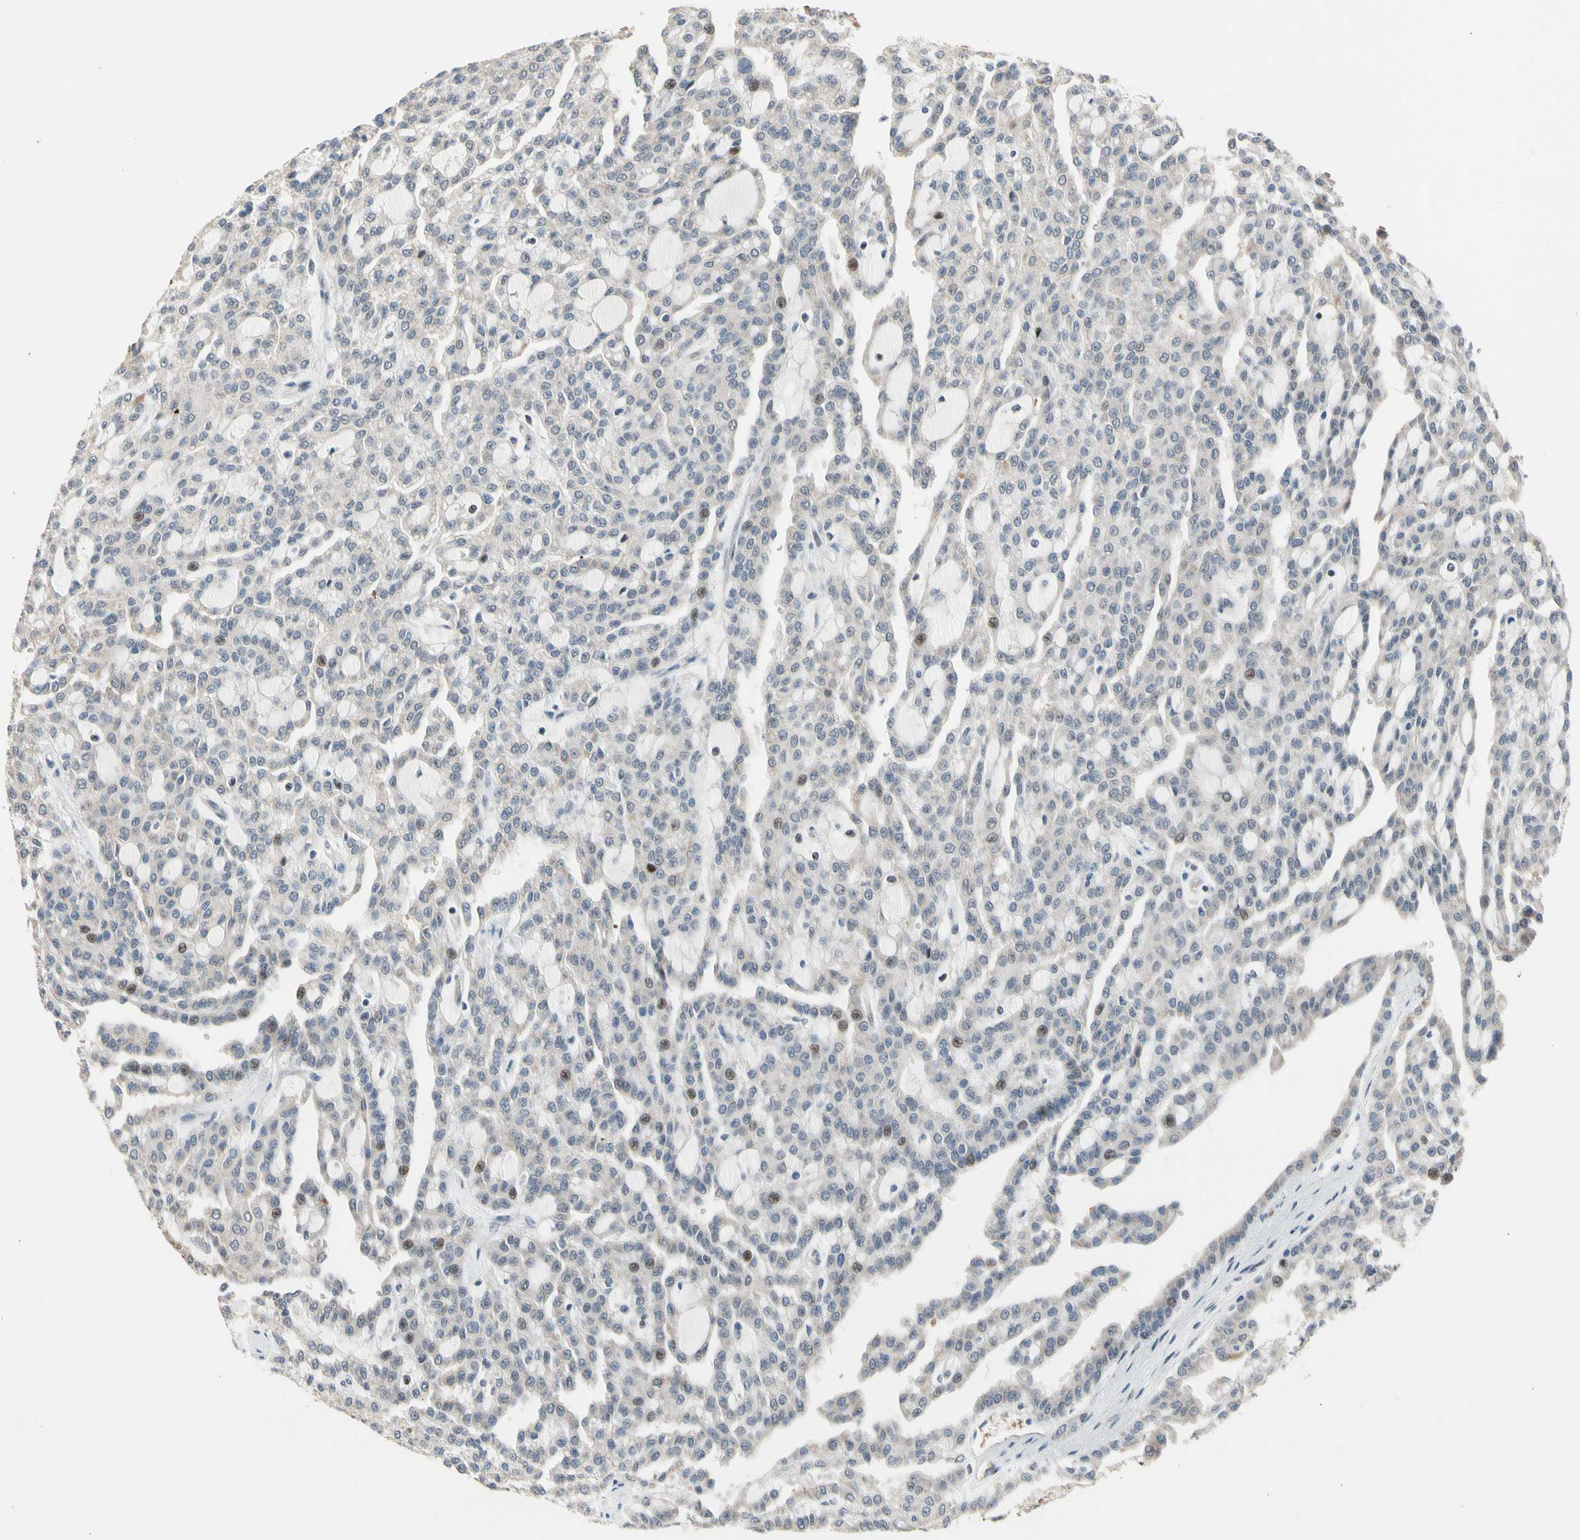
{"staining": {"intensity": "weak", "quantity": "<25%", "location": "nuclear"}, "tissue": "renal cancer", "cell_type": "Tumor cells", "image_type": "cancer", "snomed": [{"axis": "morphology", "description": "Adenocarcinoma, NOS"}, {"axis": "topography", "description": "Kidney"}], "caption": "Micrograph shows no protein staining in tumor cells of adenocarcinoma (renal) tissue. (Brightfield microscopy of DAB (3,3'-diaminobenzidine) immunohistochemistry (IHC) at high magnification).", "gene": "ZNF184", "patient": {"sex": "male", "age": 63}}